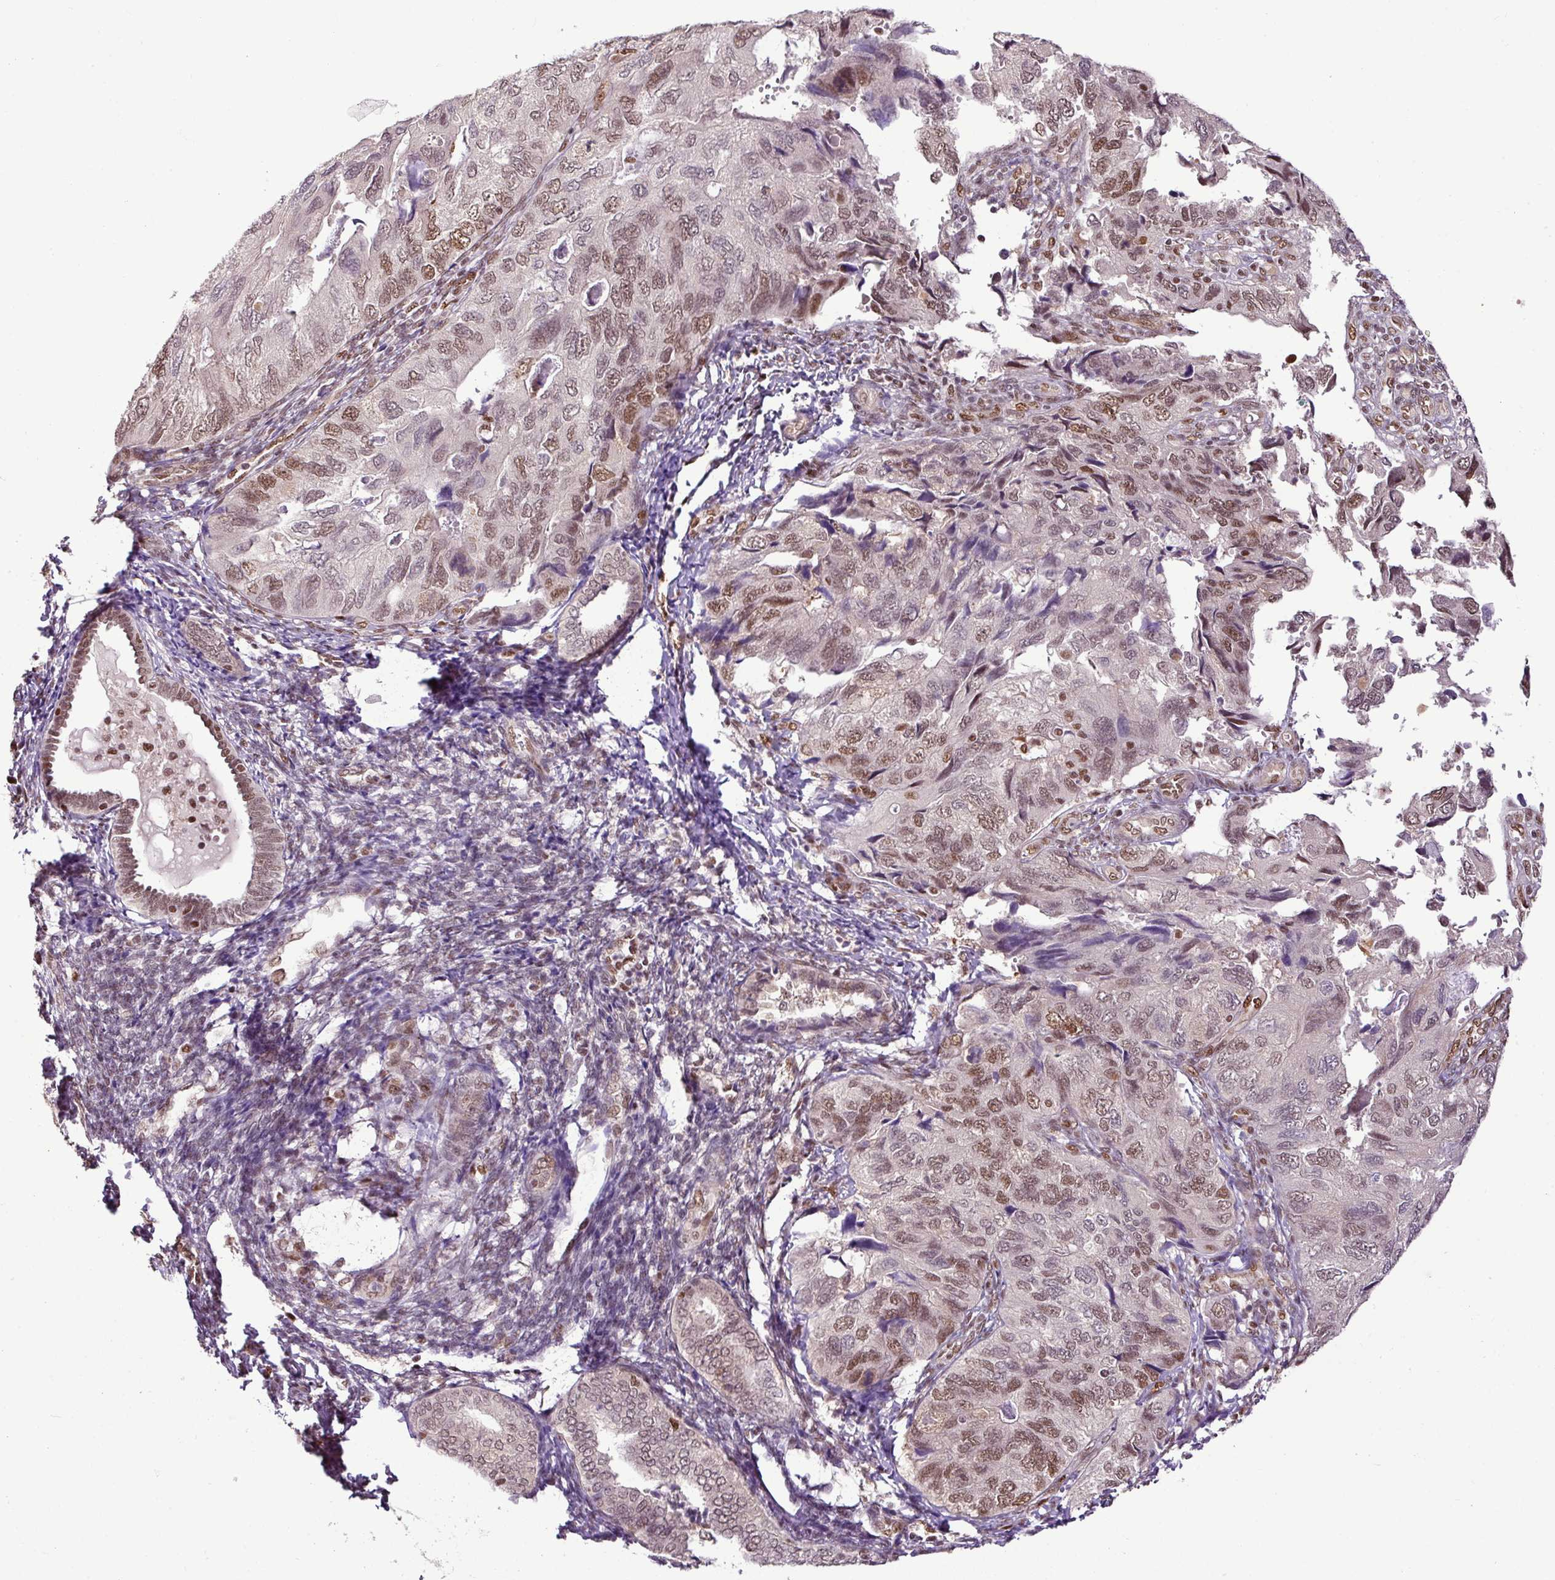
{"staining": {"intensity": "moderate", "quantity": ">75%", "location": "nuclear"}, "tissue": "endometrial cancer", "cell_type": "Tumor cells", "image_type": "cancer", "snomed": [{"axis": "morphology", "description": "Carcinoma, NOS"}, {"axis": "topography", "description": "Uterus"}], "caption": "Immunohistochemistry (IHC) histopathology image of human endometrial carcinoma stained for a protein (brown), which reveals medium levels of moderate nuclear expression in about >75% of tumor cells.", "gene": "PGAP4", "patient": {"sex": "female", "age": 76}}